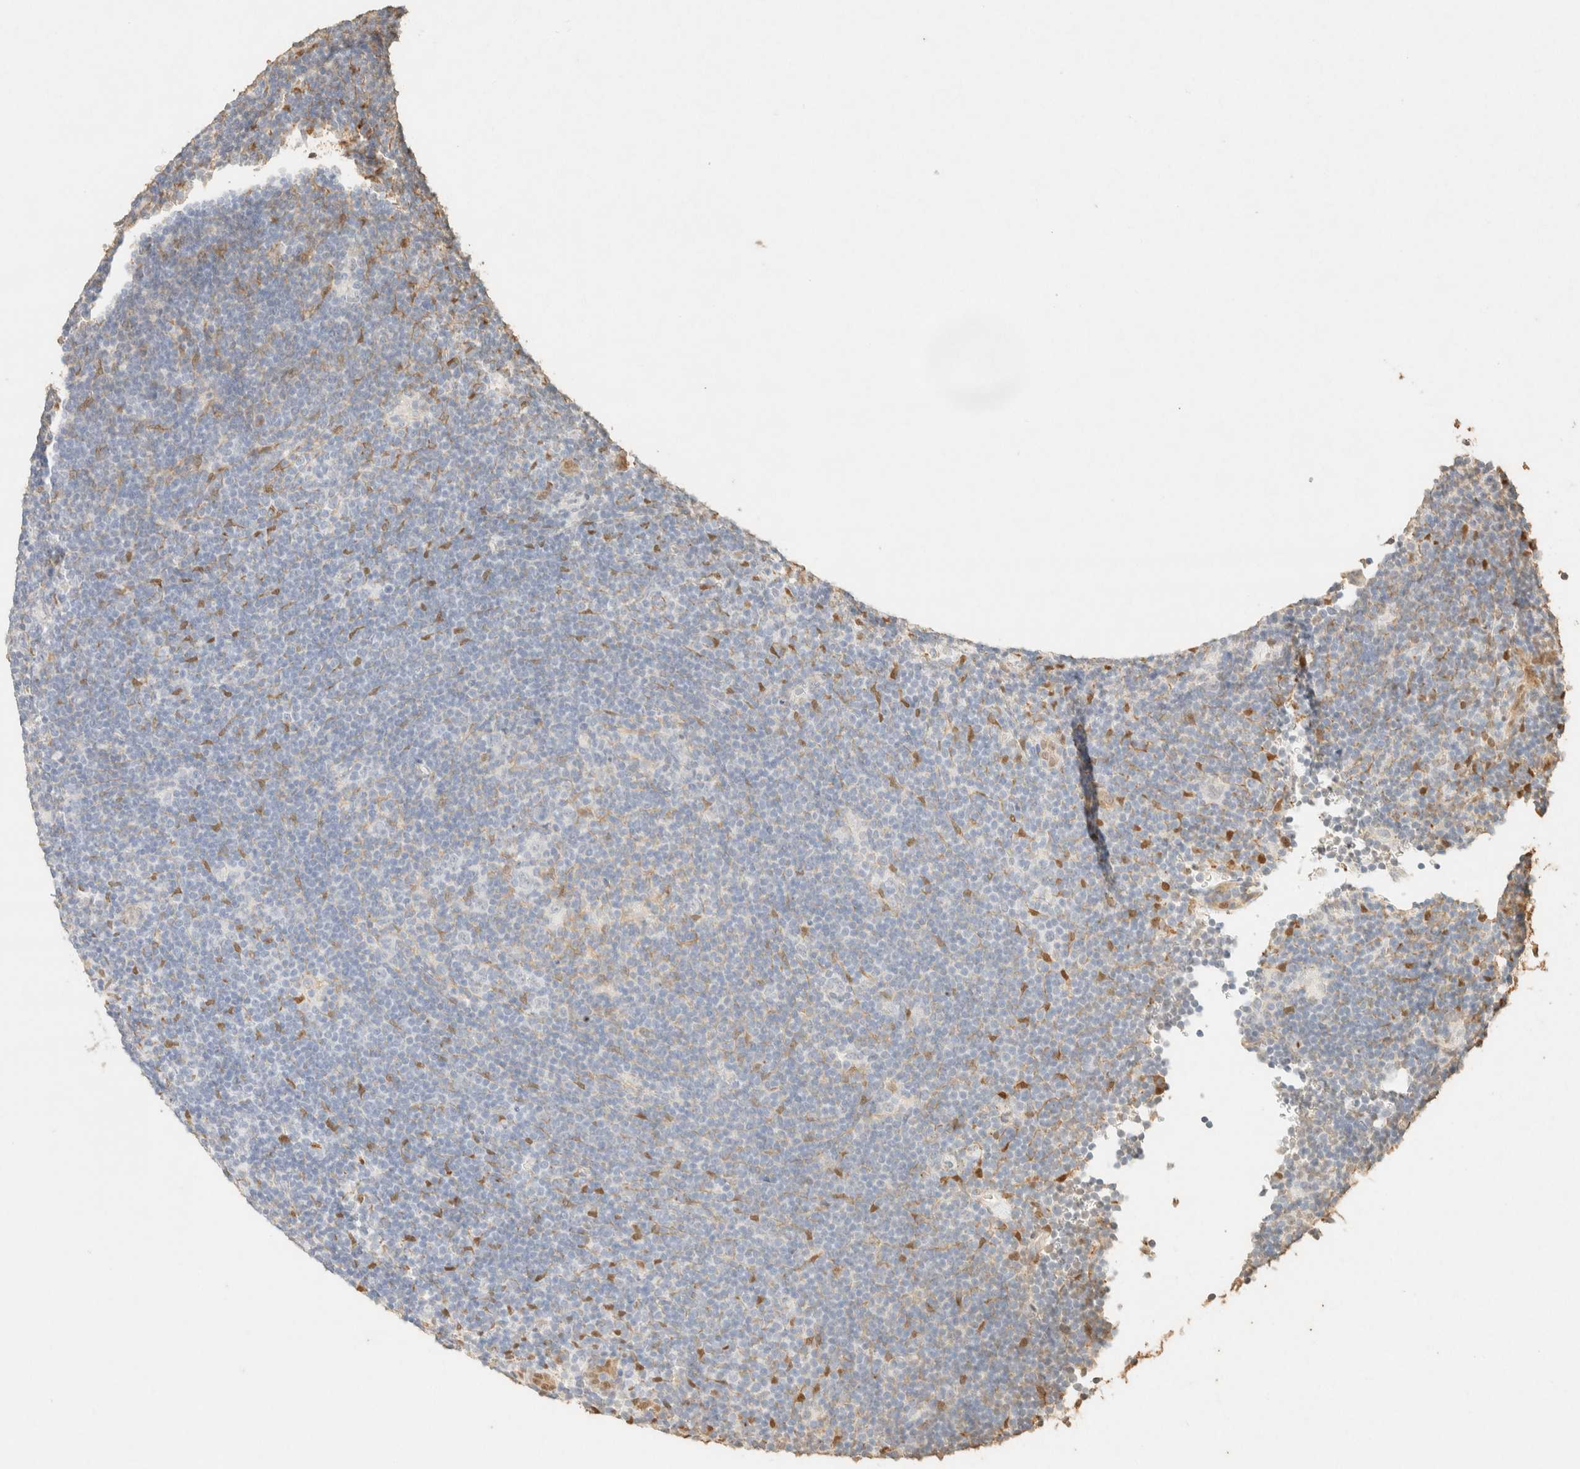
{"staining": {"intensity": "negative", "quantity": "none", "location": "none"}, "tissue": "lymphoma", "cell_type": "Tumor cells", "image_type": "cancer", "snomed": [{"axis": "morphology", "description": "Hodgkin's disease, NOS"}, {"axis": "topography", "description": "Lymph node"}], "caption": "An immunohistochemistry (IHC) histopathology image of Hodgkin's disease is shown. There is no staining in tumor cells of Hodgkin's disease. (DAB IHC, high magnification).", "gene": "S100A13", "patient": {"sex": "female", "age": 57}}